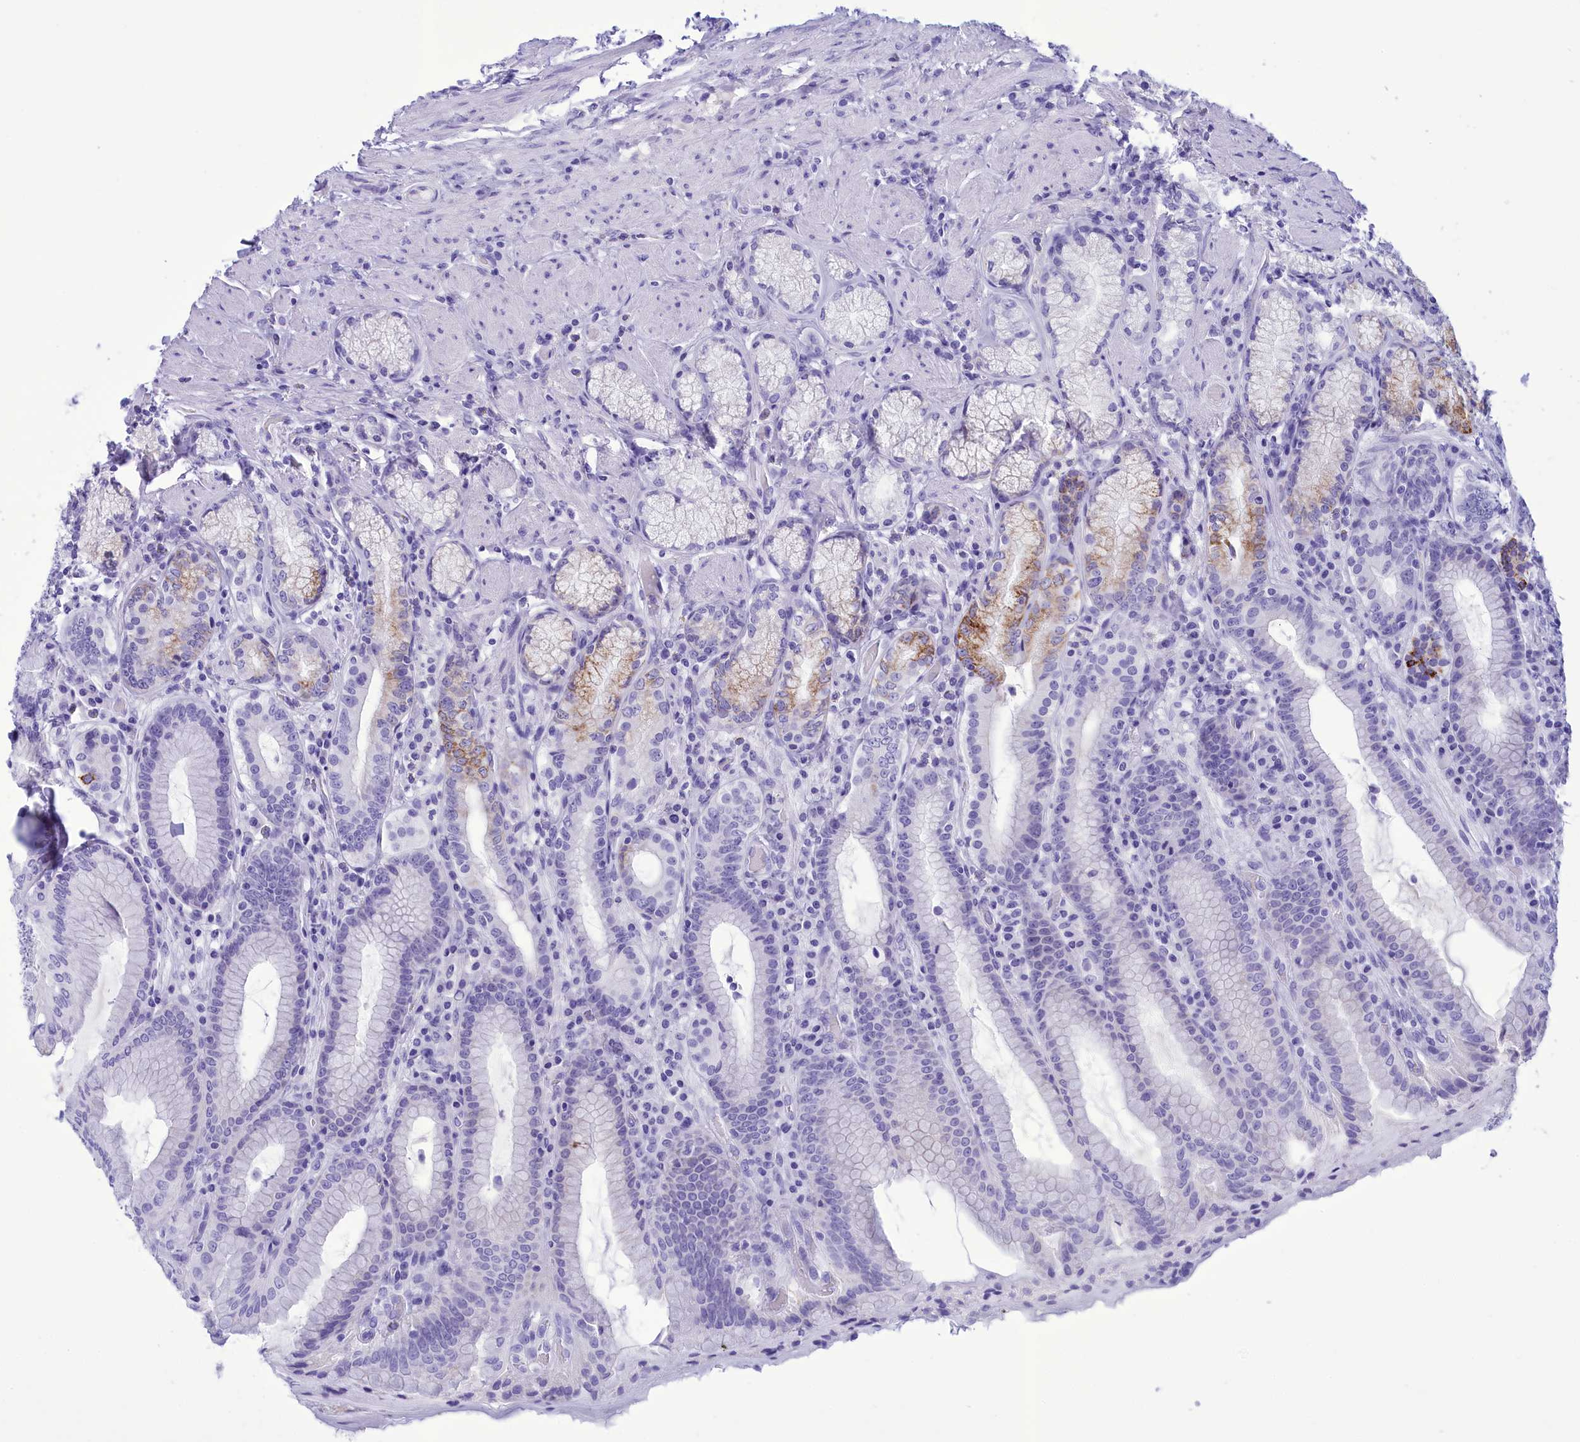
{"staining": {"intensity": "moderate", "quantity": "<25%", "location": "cytoplasmic/membranous"}, "tissue": "stomach", "cell_type": "Glandular cells", "image_type": "normal", "snomed": [{"axis": "morphology", "description": "Normal tissue, NOS"}, {"axis": "topography", "description": "Stomach, upper"}, {"axis": "topography", "description": "Stomach, lower"}], "caption": "Immunohistochemical staining of unremarkable stomach displays <25% levels of moderate cytoplasmic/membranous protein positivity in about <25% of glandular cells. The staining is performed using DAB brown chromogen to label protein expression. The nuclei are counter-stained blue using hematoxylin.", "gene": "BRI3", "patient": {"sex": "female", "age": 76}}